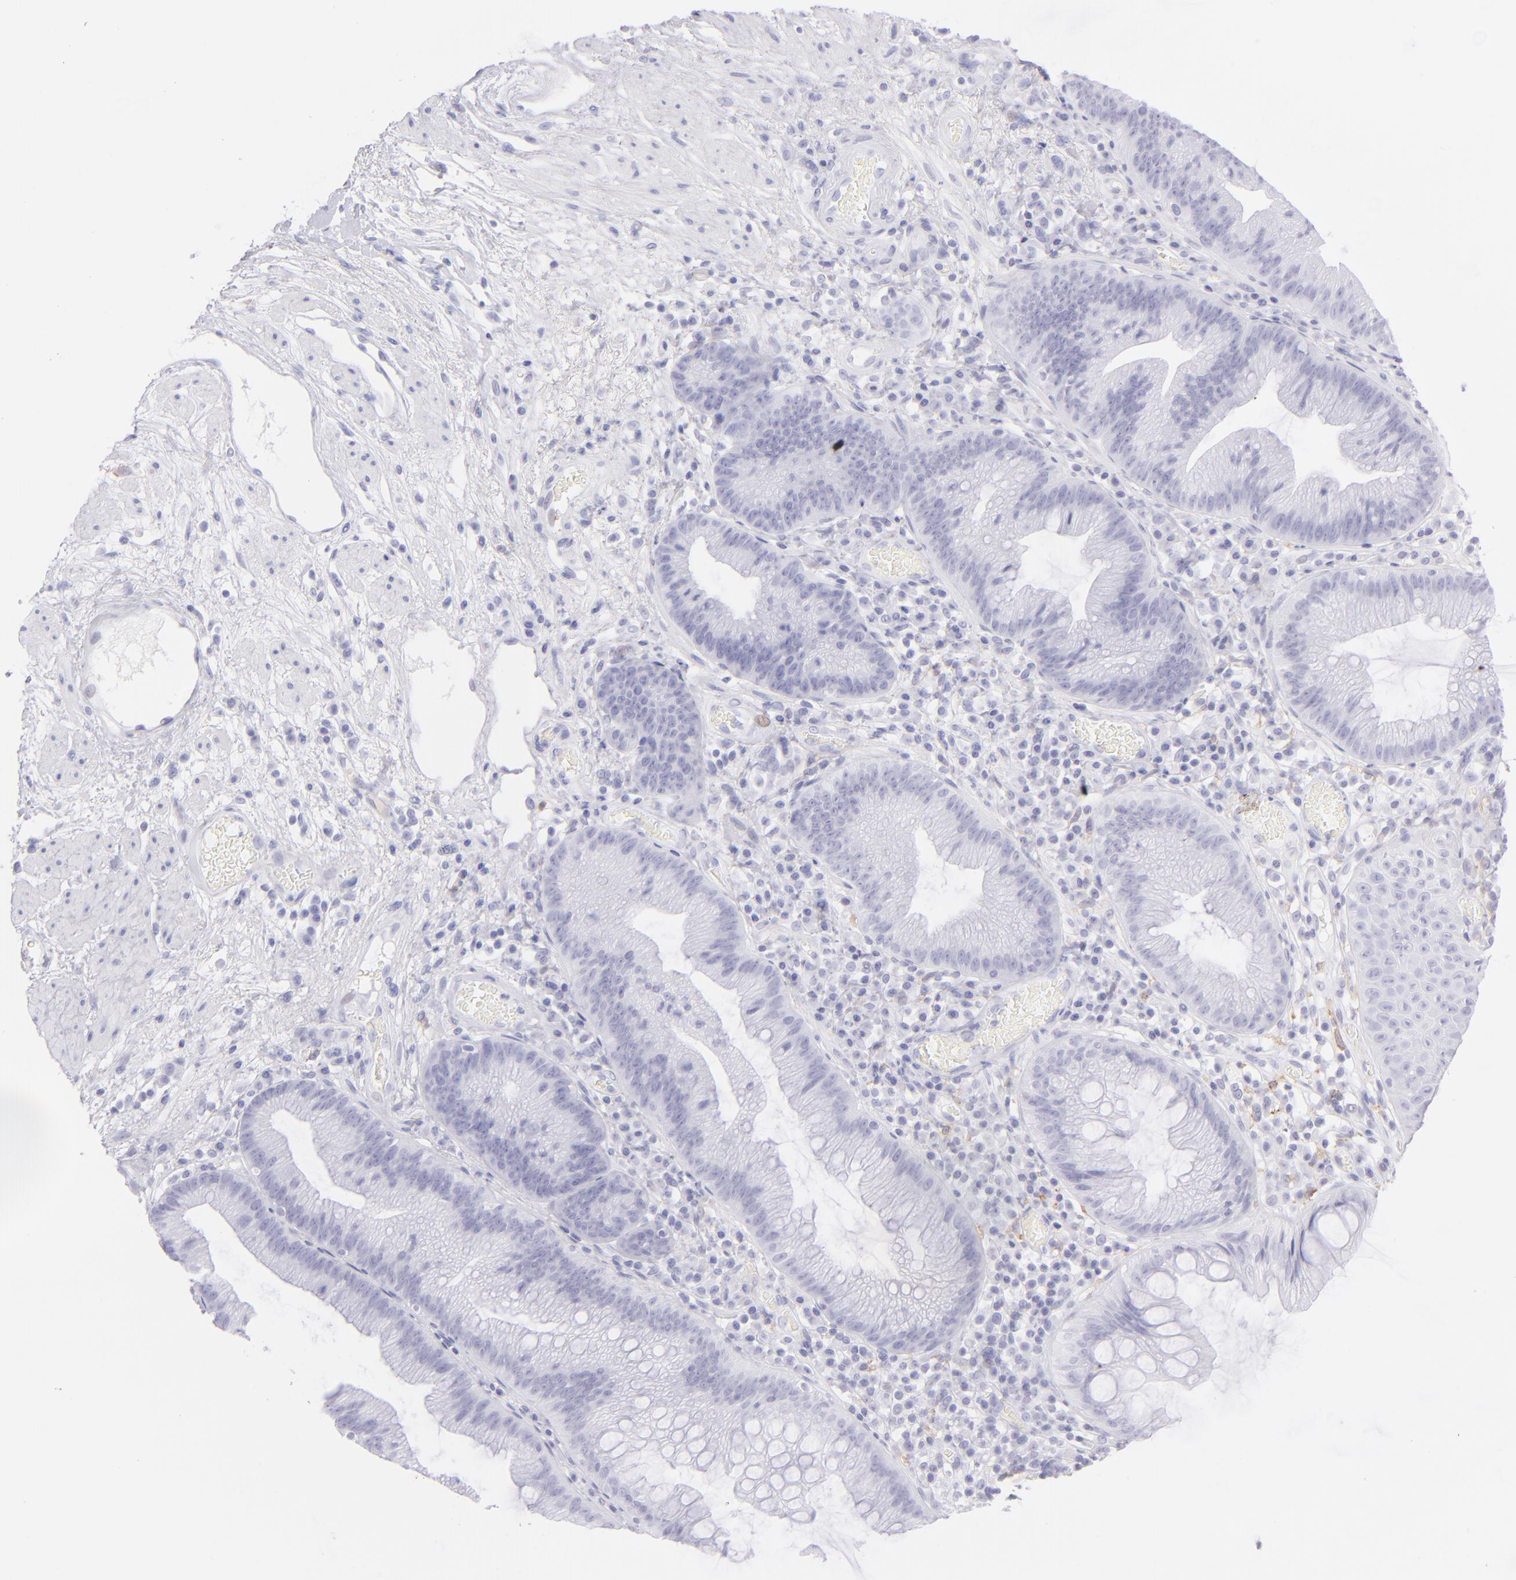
{"staining": {"intensity": "negative", "quantity": "none", "location": "none"}, "tissue": "skin", "cell_type": "Epidermal cells", "image_type": "normal", "snomed": [{"axis": "morphology", "description": "Normal tissue, NOS"}, {"axis": "morphology", "description": "Hemorrhoids"}, {"axis": "morphology", "description": "Inflammation, NOS"}, {"axis": "topography", "description": "Anal"}], "caption": "Image shows no significant protein staining in epidermal cells of normal skin.", "gene": "CD72", "patient": {"sex": "male", "age": 60}}